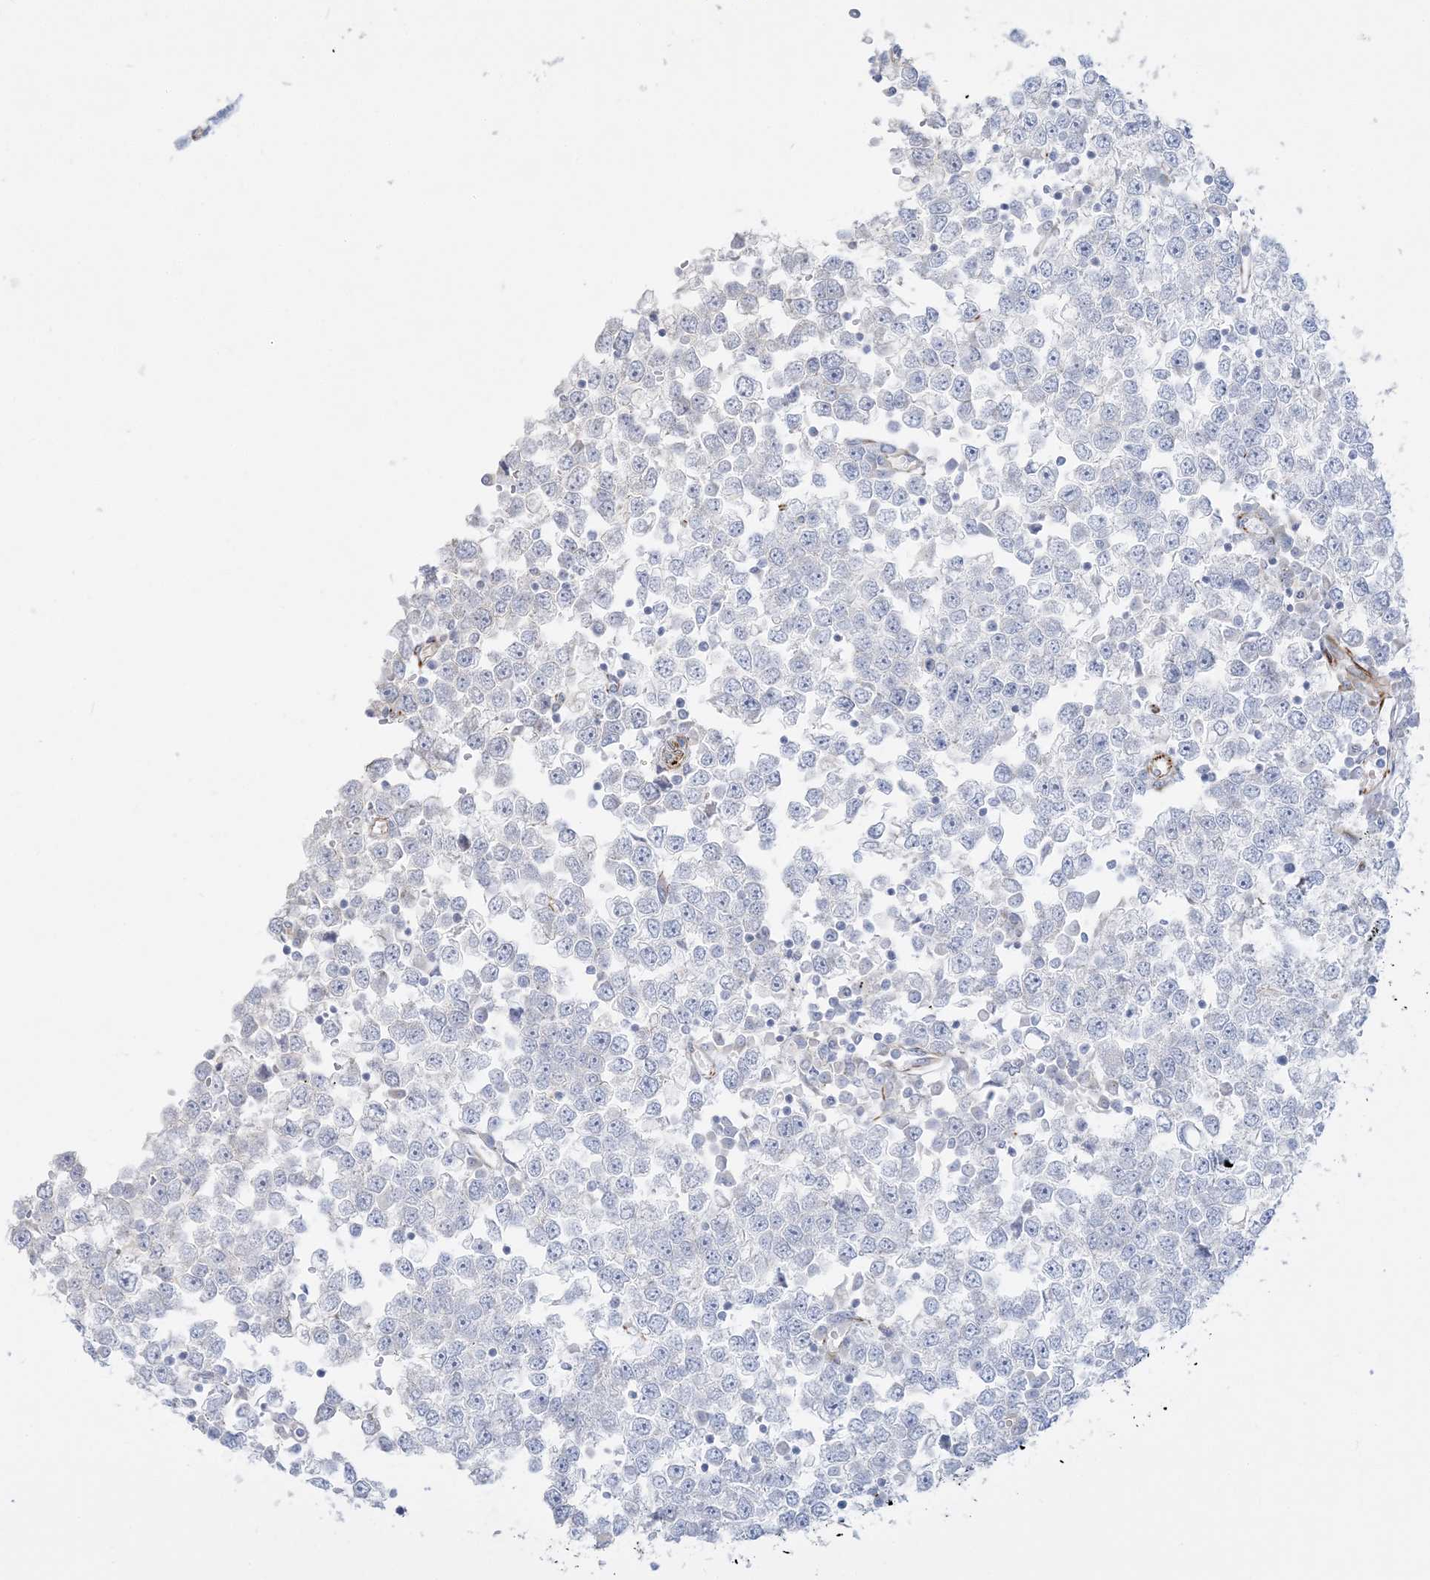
{"staining": {"intensity": "negative", "quantity": "none", "location": "none"}, "tissue": "testis cancer", "cell_type": "Tumor cells", "image_type": "cancer", "snomed": [{"axis": "morphology", "description": "Seminoma, NOS"}, {"axis": "topography", "description": "Testis"}], "caption": "Seminoma (testis) stained for a protein using IHC displays no expression tumor cells.", "gene": "PPIL6", "patient": {"sex": "male", "age": 65}}